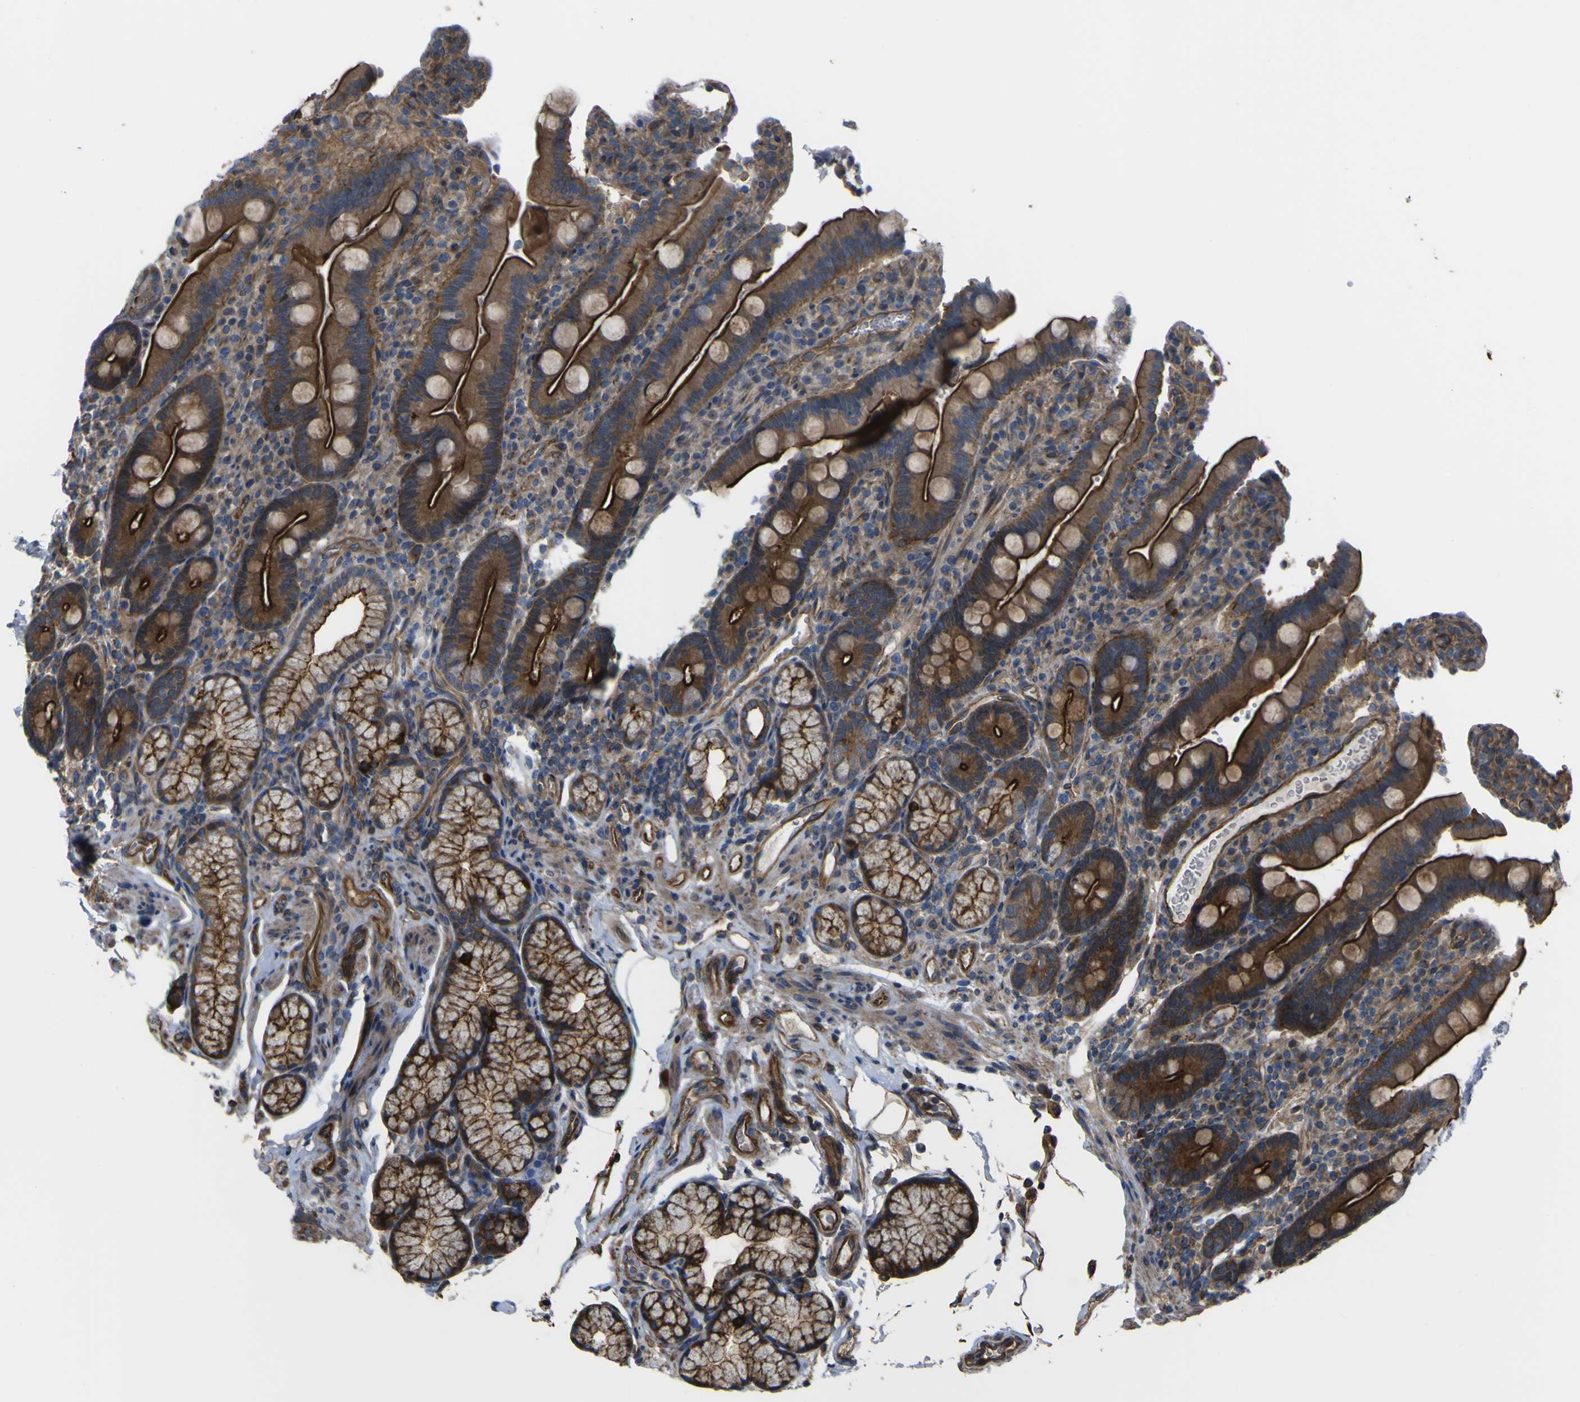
{"staining": {"intensity": "strong", "quantity": ">75%", "location": "cytoplasmic/membranous"}, "tissue": "duodenum", "cell_type": "Glandular cells", "image_type": "normal", "snomed": [{"axis": "morphology", "description": "Normal tissue, NOS"}, {"axis": "topography", "description": "Small intestine, NOS"}], "caption": "Immunohistochemistry (IHC) (DAB (3,3'-diaminobenzidine)) staining of benign duodenum demonstrates strong cytoplasmic/membranous protein positivity in approximately >75% of glandular cells. The protein of interest is stained brown, and the nuclei are stained in blue (DAB (3,3'-diaminobenzidine) IHC with brightfield microscopy, high magnification).", "gene": "FBXO30", "patient": {"sex": "female", "age": 71}}